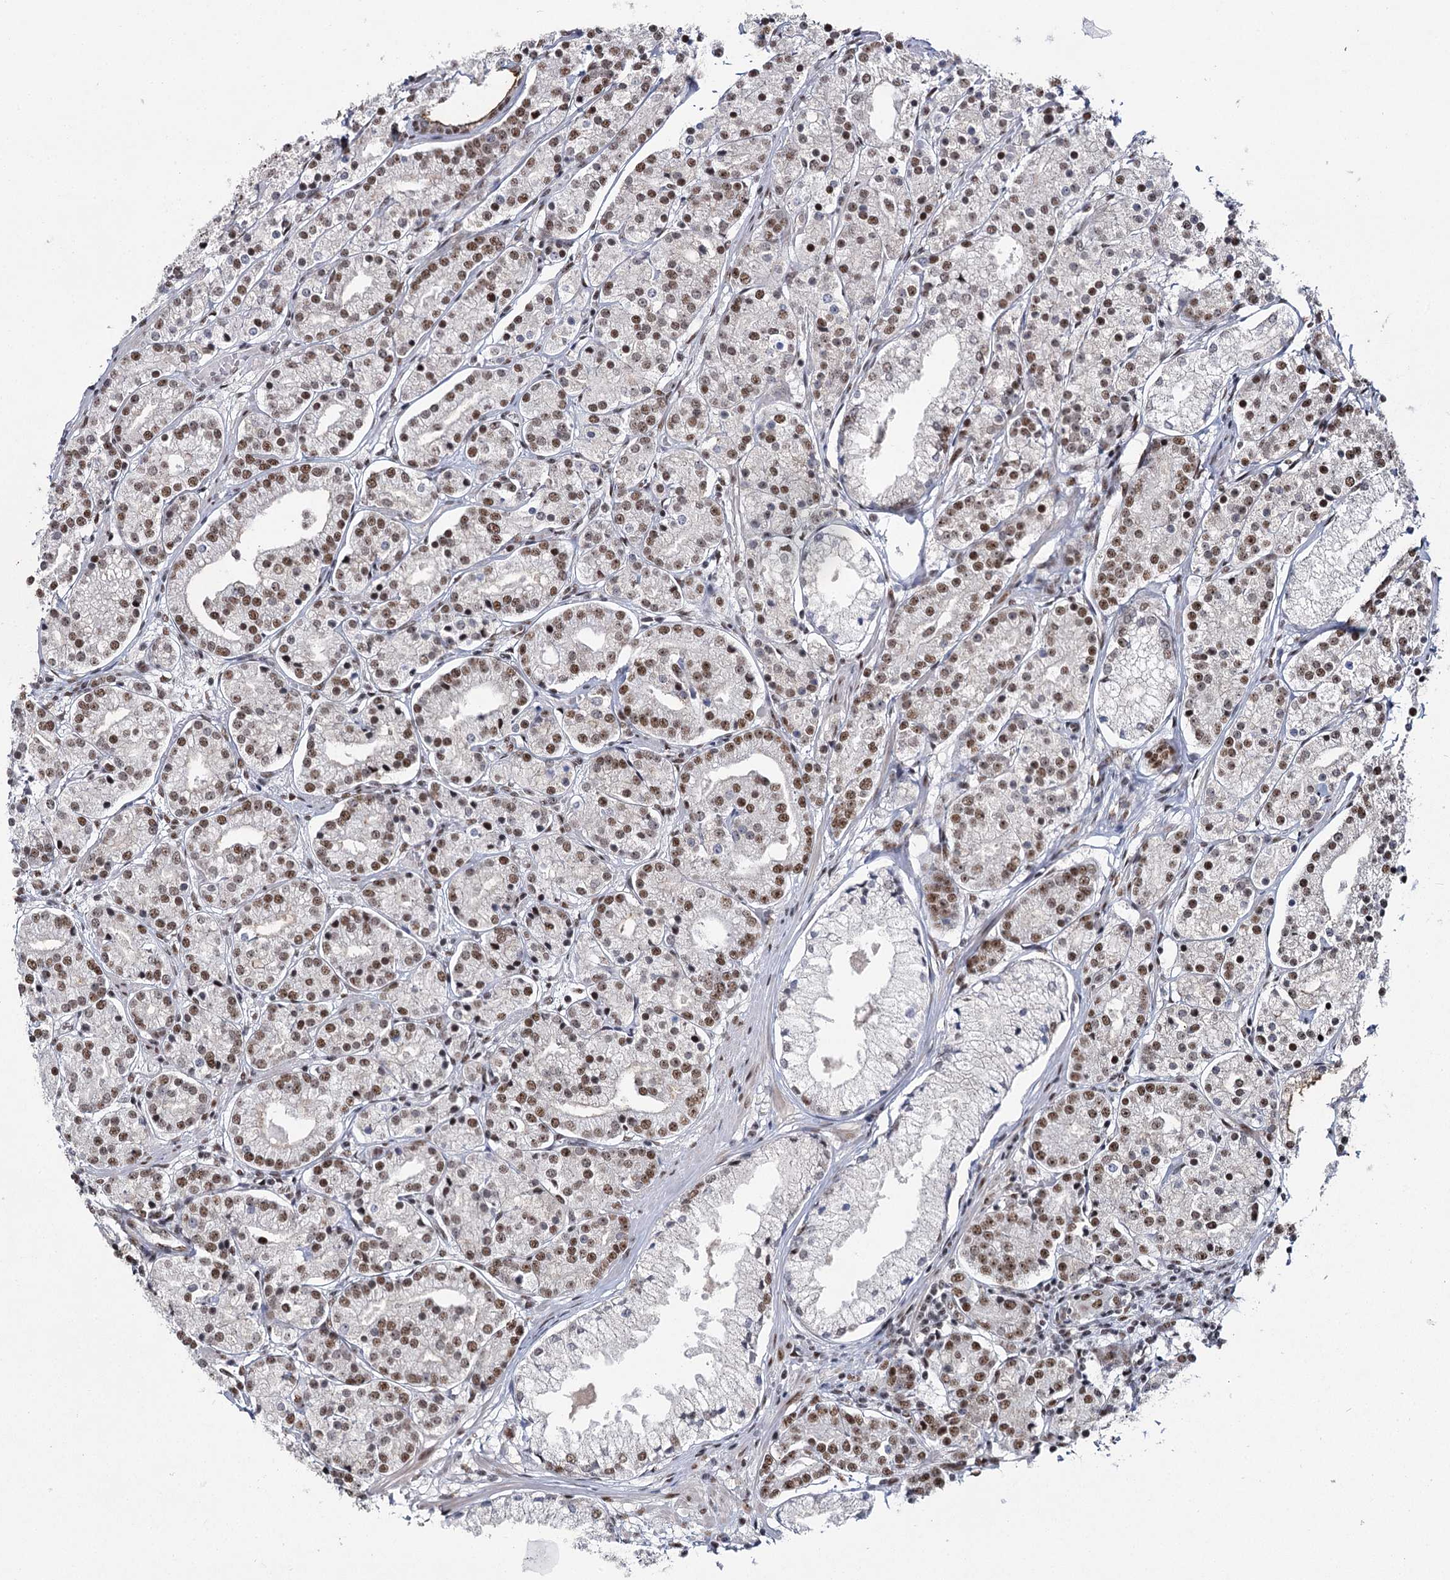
{"staining": {"intensity": "strong", "quantity": ">75%", "location": "nuclear"}, "tissue": "prostate cancer", "cell_type": "Tumor cells", "image_type": "cancer", "snomed": [{"axis": "morphology", "description": "Adenocarcinoma, High grade"}, {"axis": "topography", "description": "Prostate"}], "caption": "Human prostate high-grade adenocarcinoma stained with a protein marker demonstrates strong staining in tumor cells.", "gene": "SCAF8", "patient": {"sex": "male", "age": 69}}